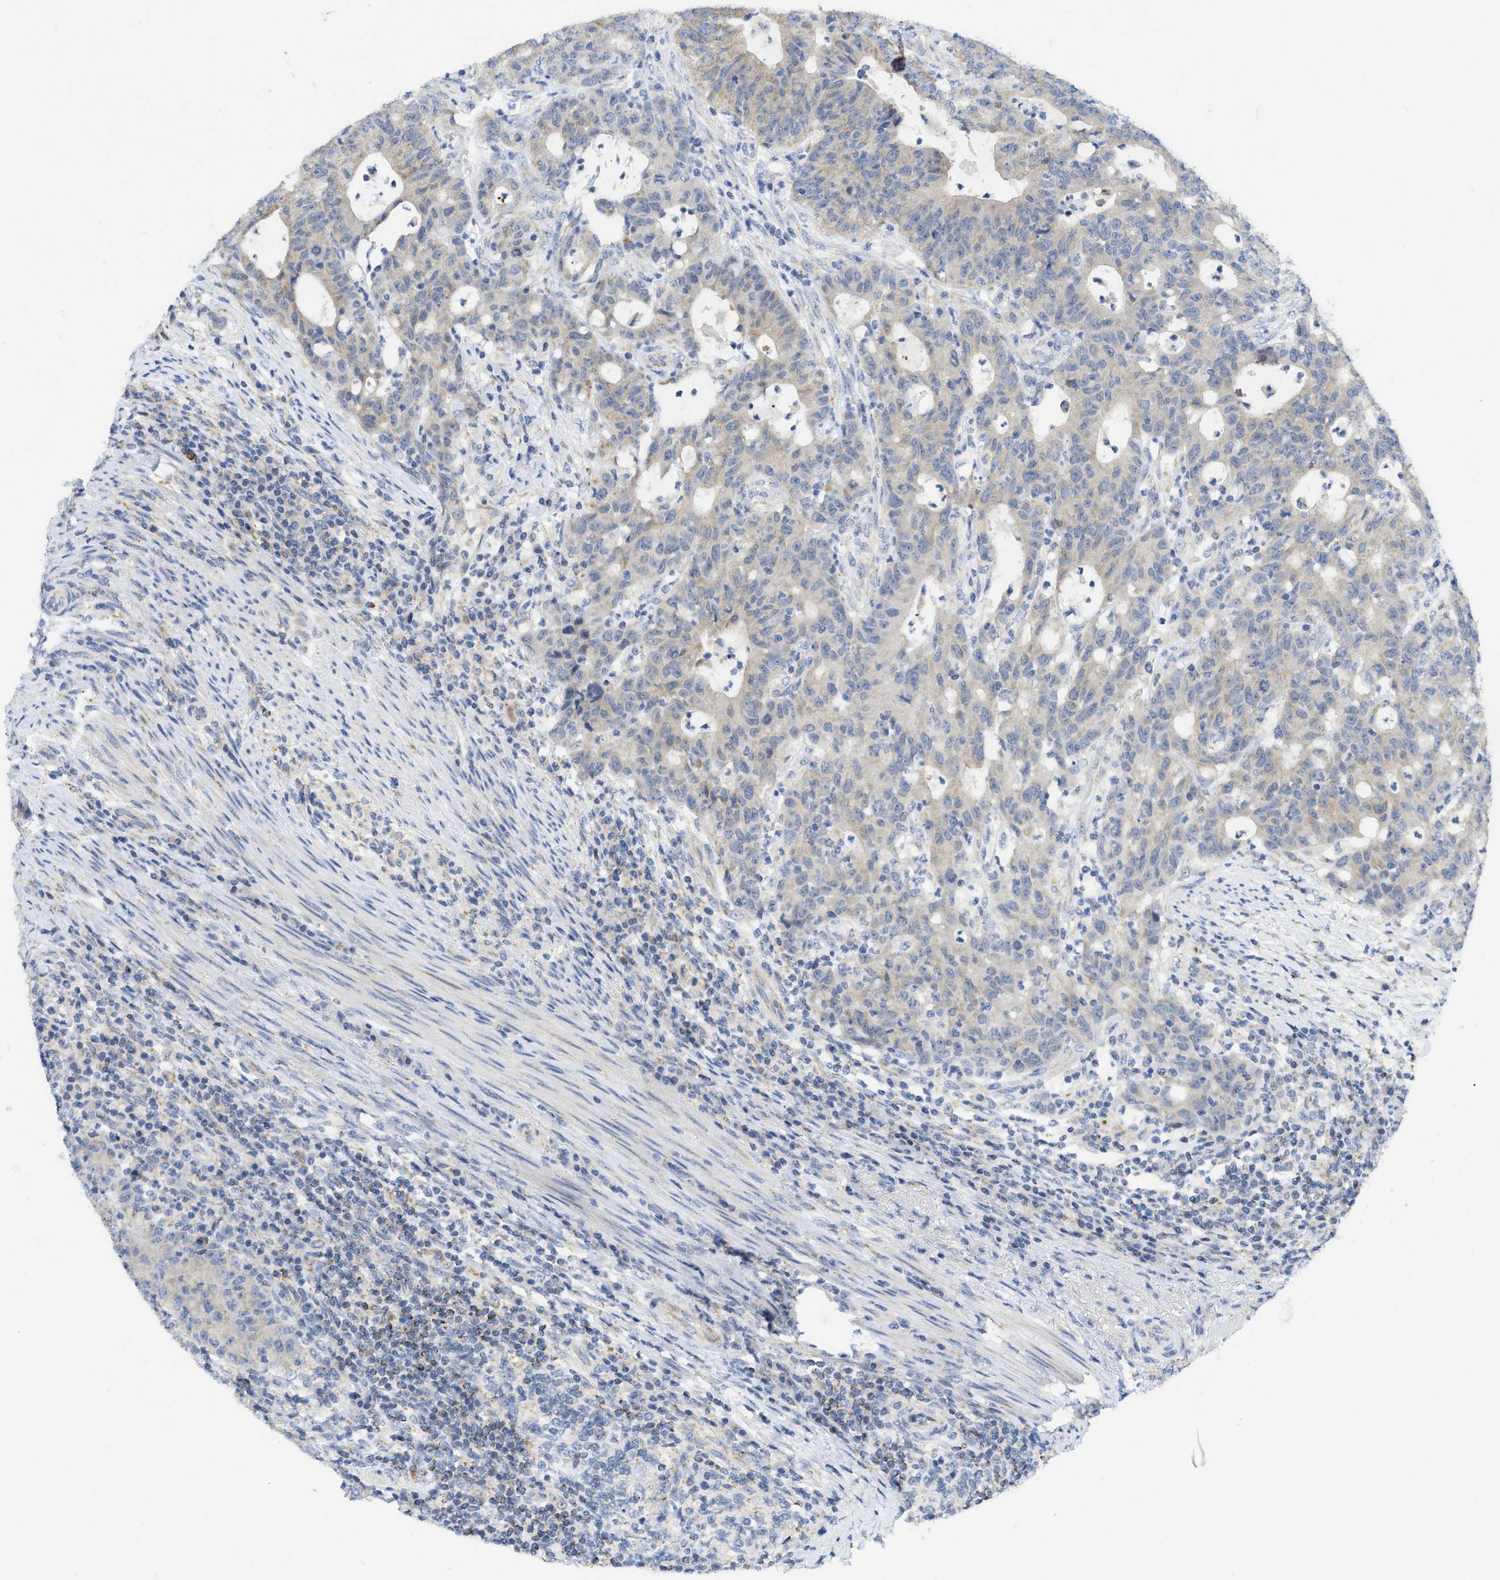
{"staining": {"intensity": "moderate", "quantity": "<25%", "location": "cytoplasmic/membranous"}, "tissue": "colorectal cancer", "cell_type": "Tumor cells", "image_type": "cancer", "snomed": [{"axis": "morphology", "description": "Normal tissue, NOS"}, {"axis": "morphology", "description": "Adenocarcinoma, NOS"}, {"axis": "topography", "description": "Colon"}], "caption": "IHC of human adenocarcinoma (colorectal) exhibits low levels of moderate cytoplasmic/membranous positivity in approximately <25% of tumor cells.", "gene": "GATD3", "patient": {"sex": "female", "age": 75}}